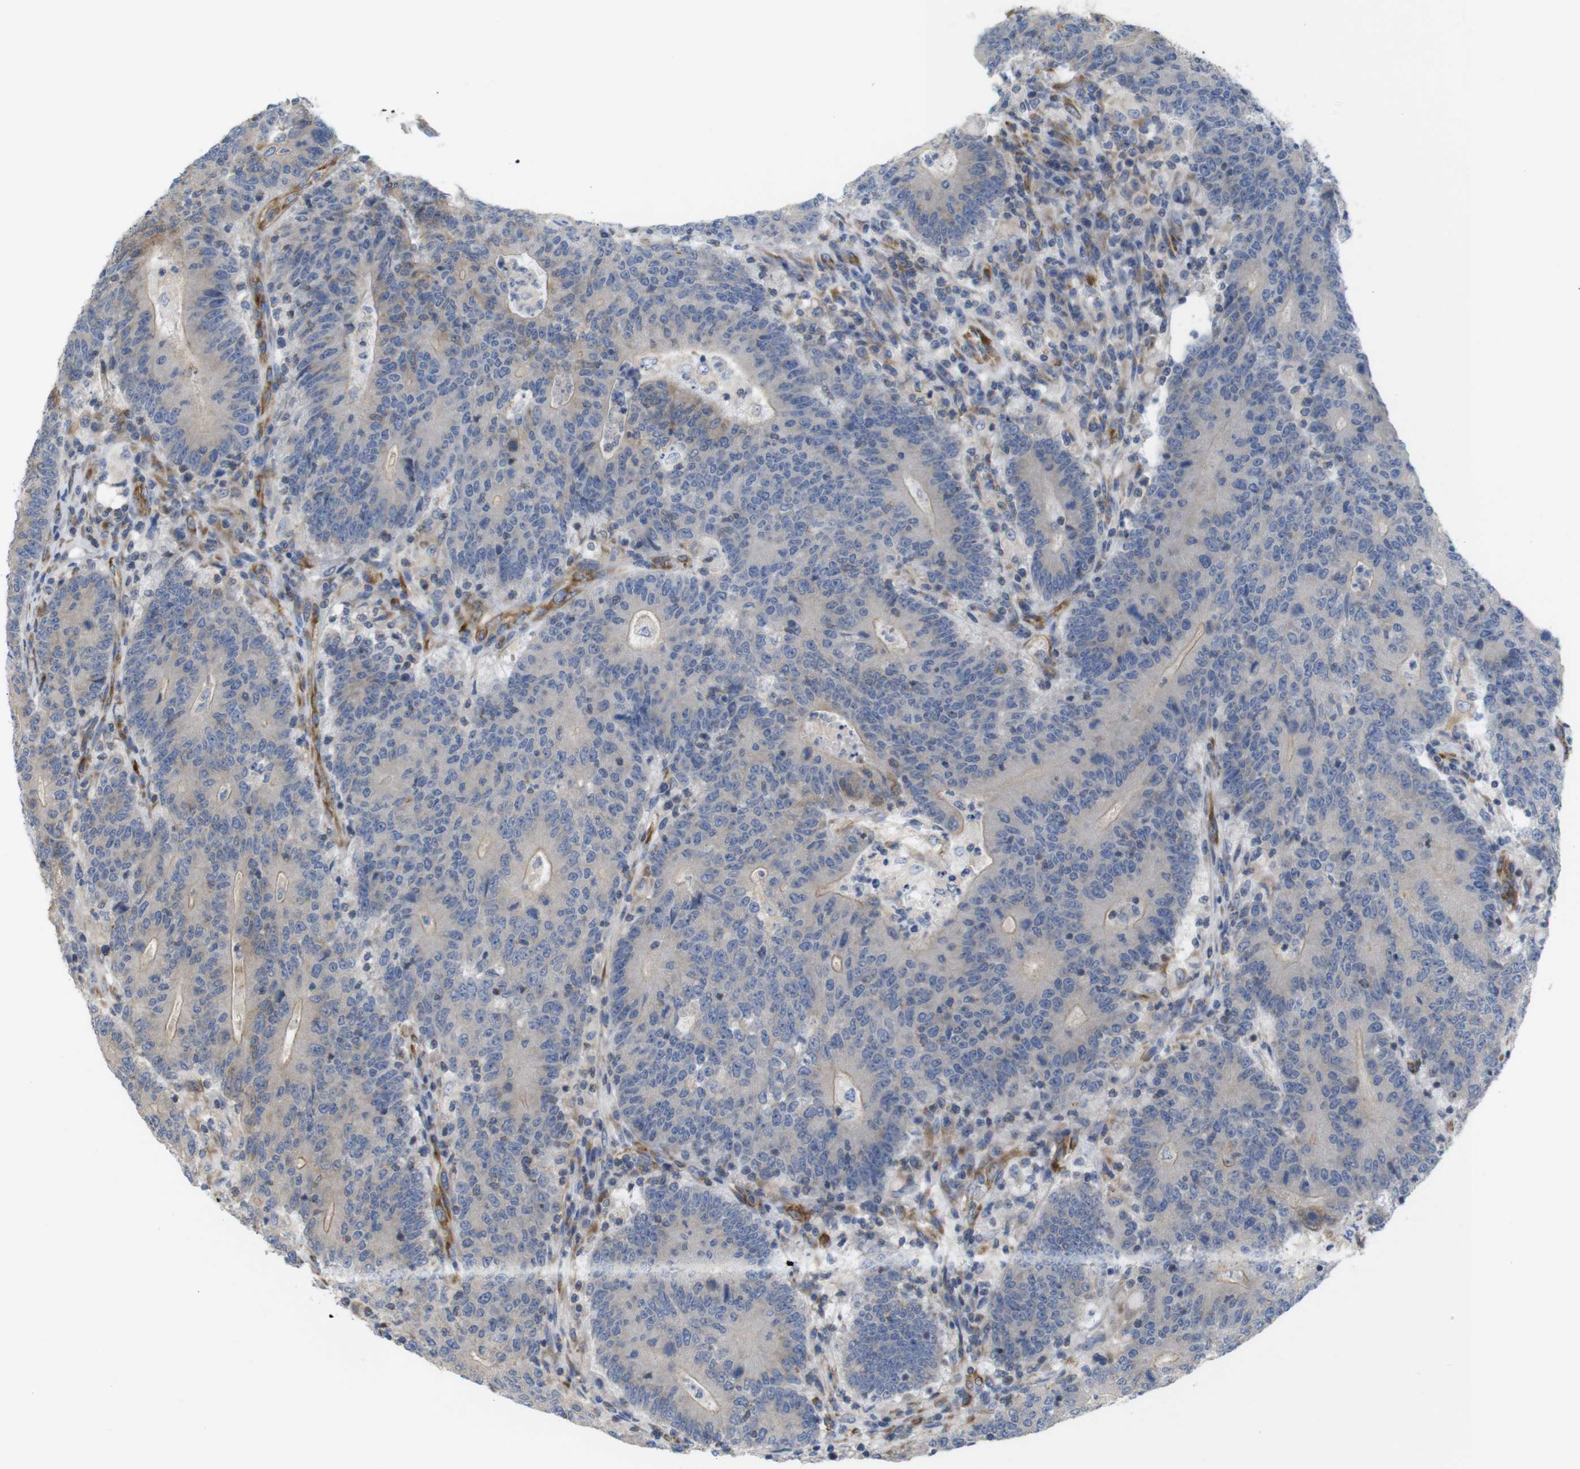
{"staining": {"intensity": "moderate", "quantity": "25%-75%", "location": "cytoplasmic/membranous"}, "tissue": "colorectal cancer", "cell_type": "Tumor cells", "image_type": "cancer", "snomed": [{"axis": "morphology", "description": "Normal tissue, NOS"}, {"axis": "morphology", "description": "Adenocarcinoma, NOS"}, {"axis": "topography", "description": "Colon"}], "caption": "Colorectal cancer (adenocarcinoma) stained for a protein (brown) demonstrates moderate cytoplasmic/membranous positive staining in about 25%-75% of tumor cells.", "gene": "PCNX2", "patient": {"sex": "female", "age": 75}}